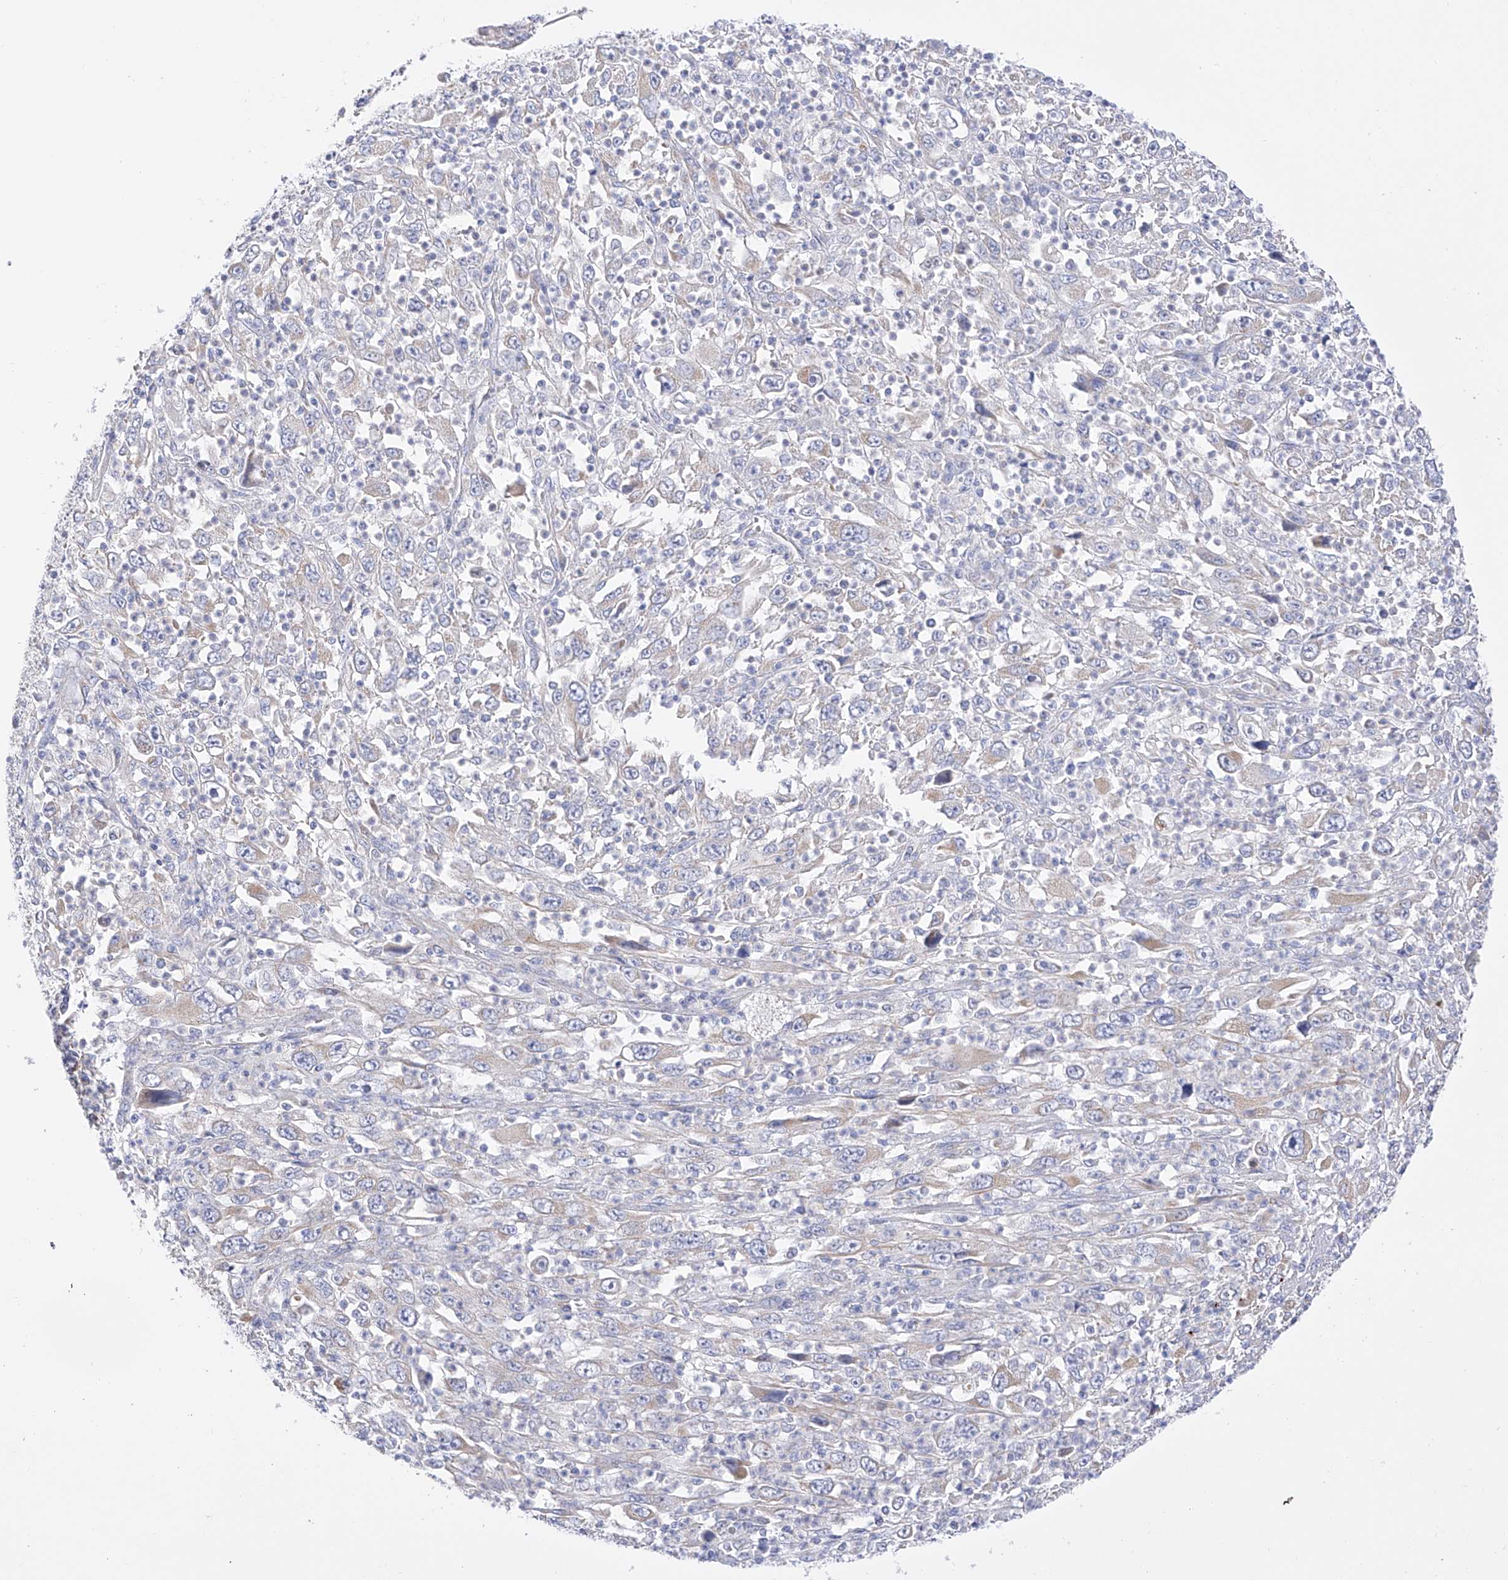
{"staining": {"intensity": "negative", "quantity": "none", "location": "none"}, "tissue": "melanoma", "cell_type": "Tumor cells", "image_type": "cancer", "snomed": [{"axis": "morphology", "description": "Malignant melanoma, Metastatic site"}, {"axis": "topography", "description": "Skin"}], "caption": "An image of malignant melanoma (metastatic site) stained for a protein shows no brown staining in tumor cells.", "gene": "FLG", "patient": {"sex": "female", "age": 56}}